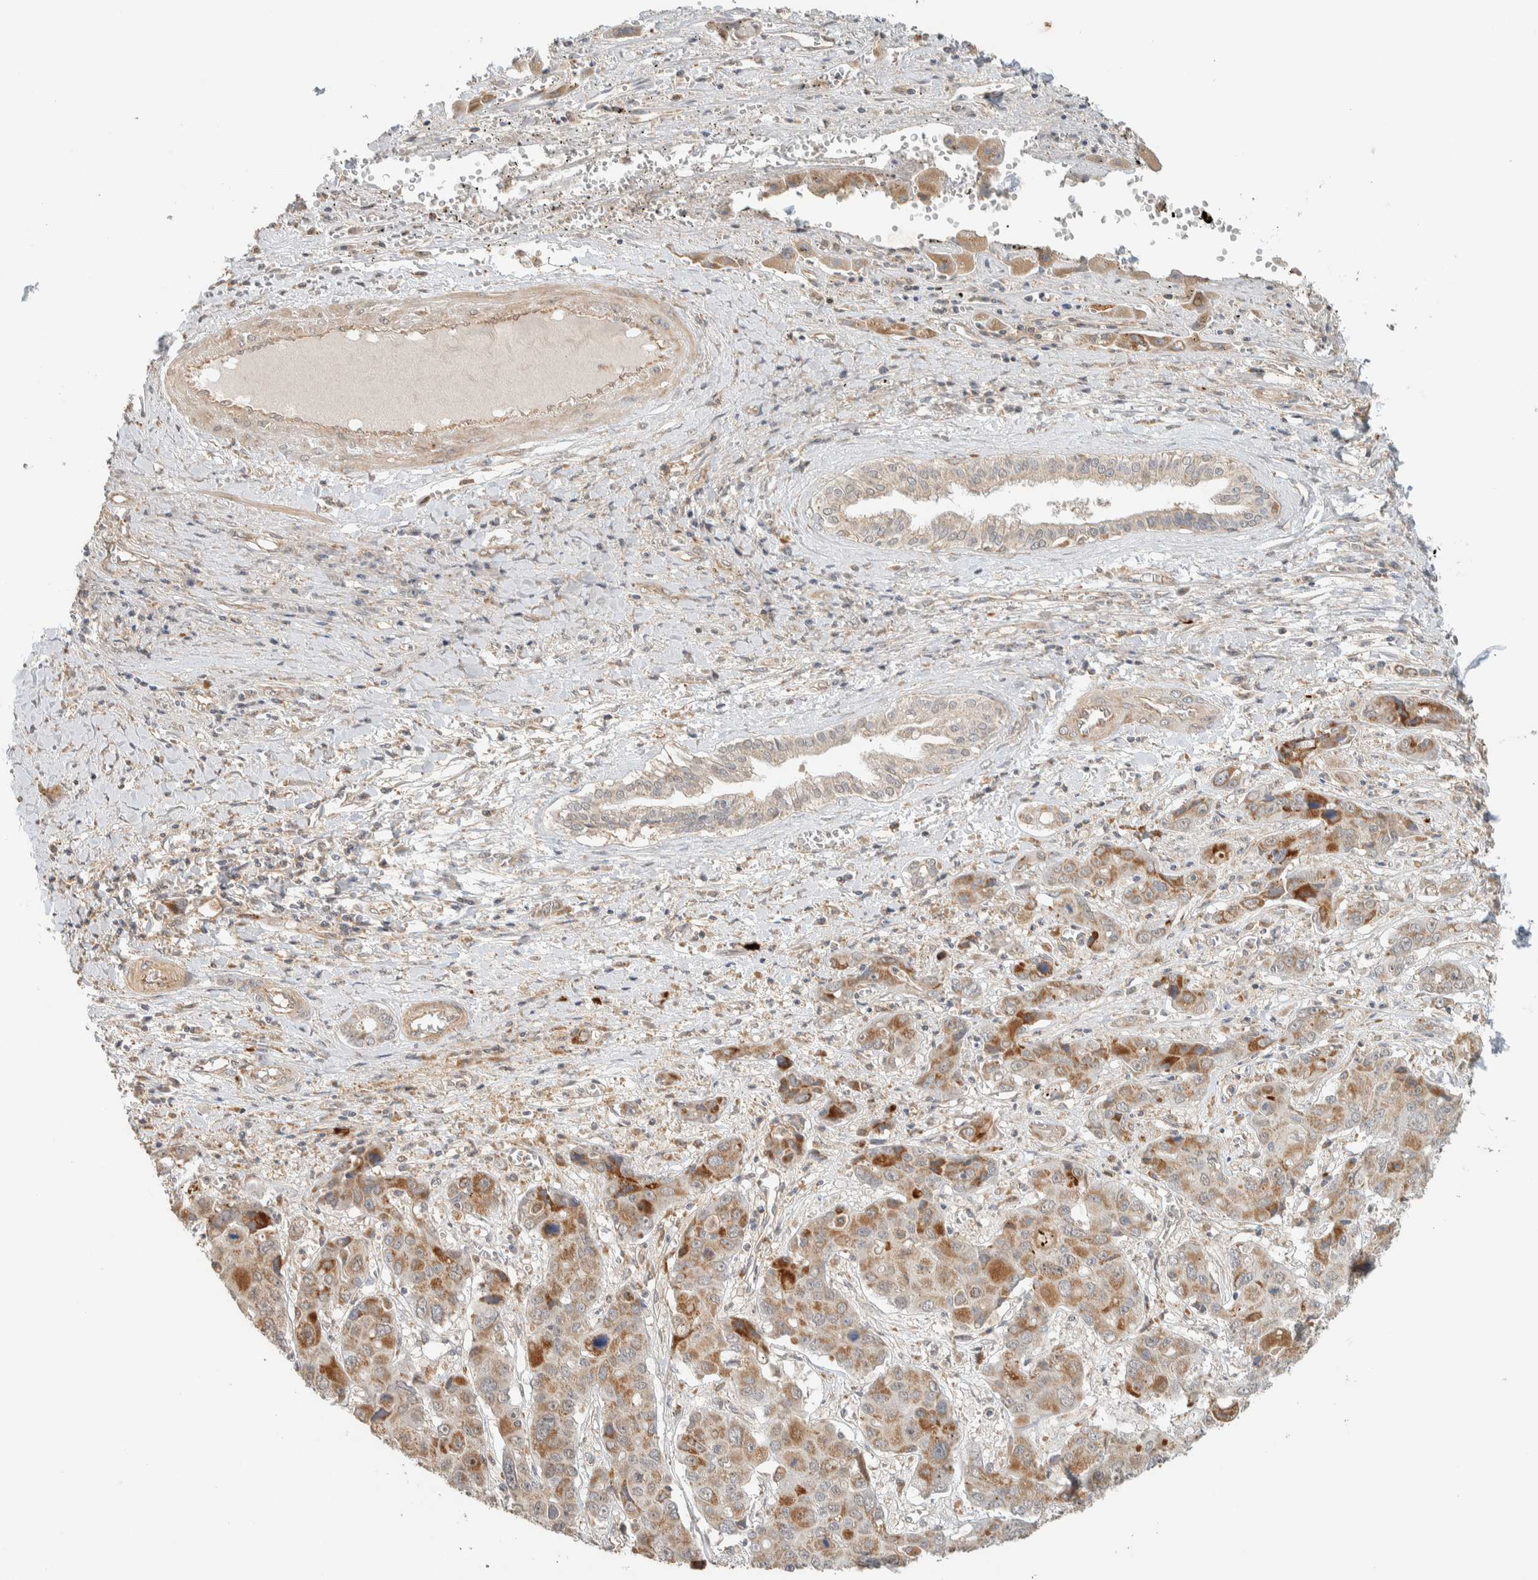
{"staining": {"intensity": "weak", "quantity": ">75%", "location": "cytoplasmic/membranous"}, "tissue": "liver cancer", "cell_type": "Tumor cells", "image_type": "cancer", "snomed": [{"axis": "morphology", "description": "Cholangiocarcinoma"}, {"axis": "topography", "description": "Liver"}], "caption": "Human liver cholangiocarcinoma stained with a brown dye shows weak cytoplasmic/membranous positive expression in about >75% of tumor cells.", "gene": "PDE7B", "patient": {"sex": "male", "age": 67}}